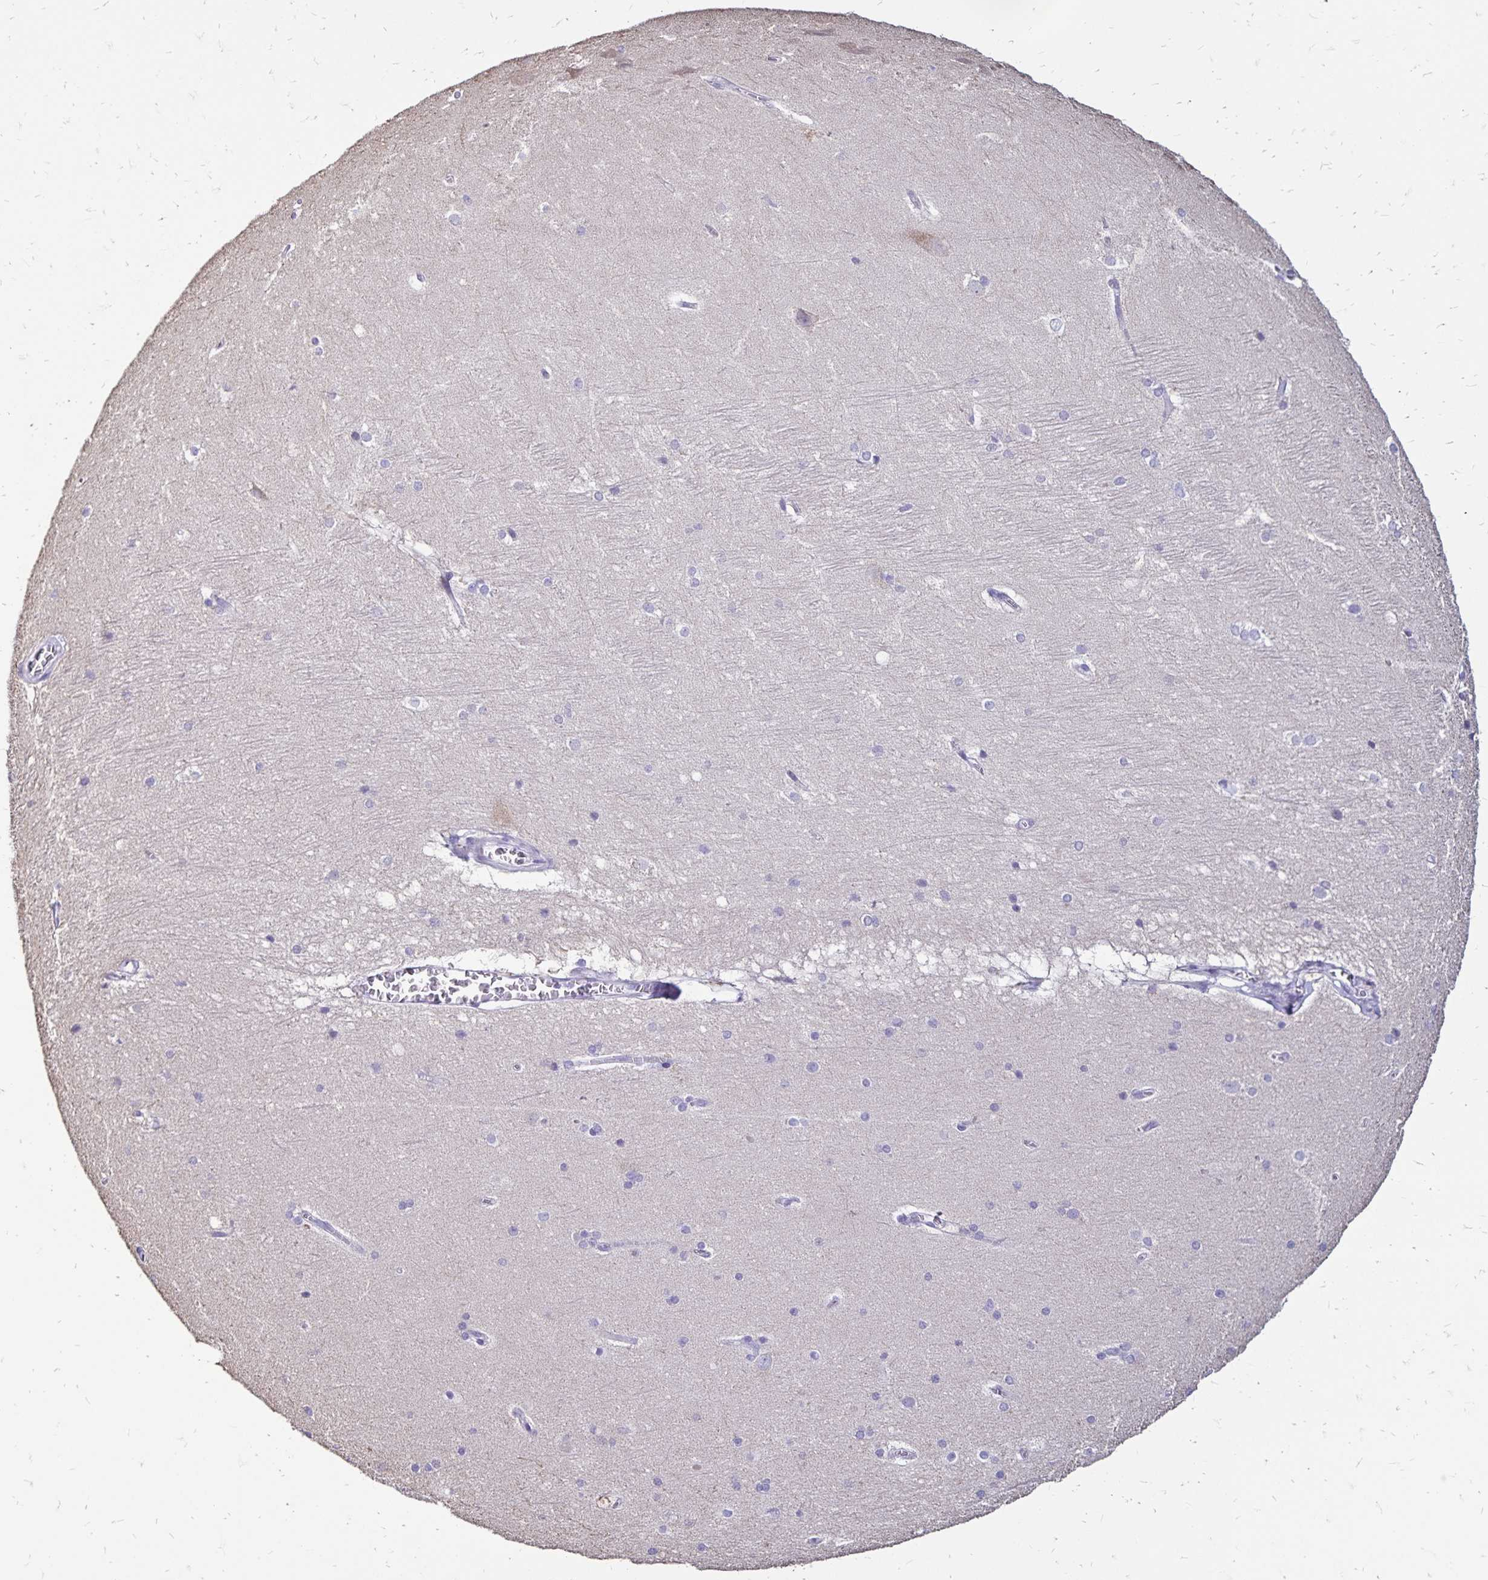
{"staining": {"intensity": "negative", "quantity": "none", "location": "none"}, "tissue": "hippocampus", "cell_type": "Glial cells", "image_type": "normal", "snomed": [{"axis": "morphology", "description": "Normal tissue, NOS"}, {"axis": "topography", "description": "Cerebral cortex"}, {"axis": "topography", "description": "Hippocampus"}], "caption": "Normal hippocampus was stained to show a protein in brown. There is no significant expression in glial cells. The staining was performed using DAB (3,3'-diaminobenzidine) to visualize the protein expression in brown, while the nuclei were stained in blue with hematoxylin (Magnification: 20x).", "gene": "EVPL", "patient": {"sex": "female", "age": 19}}